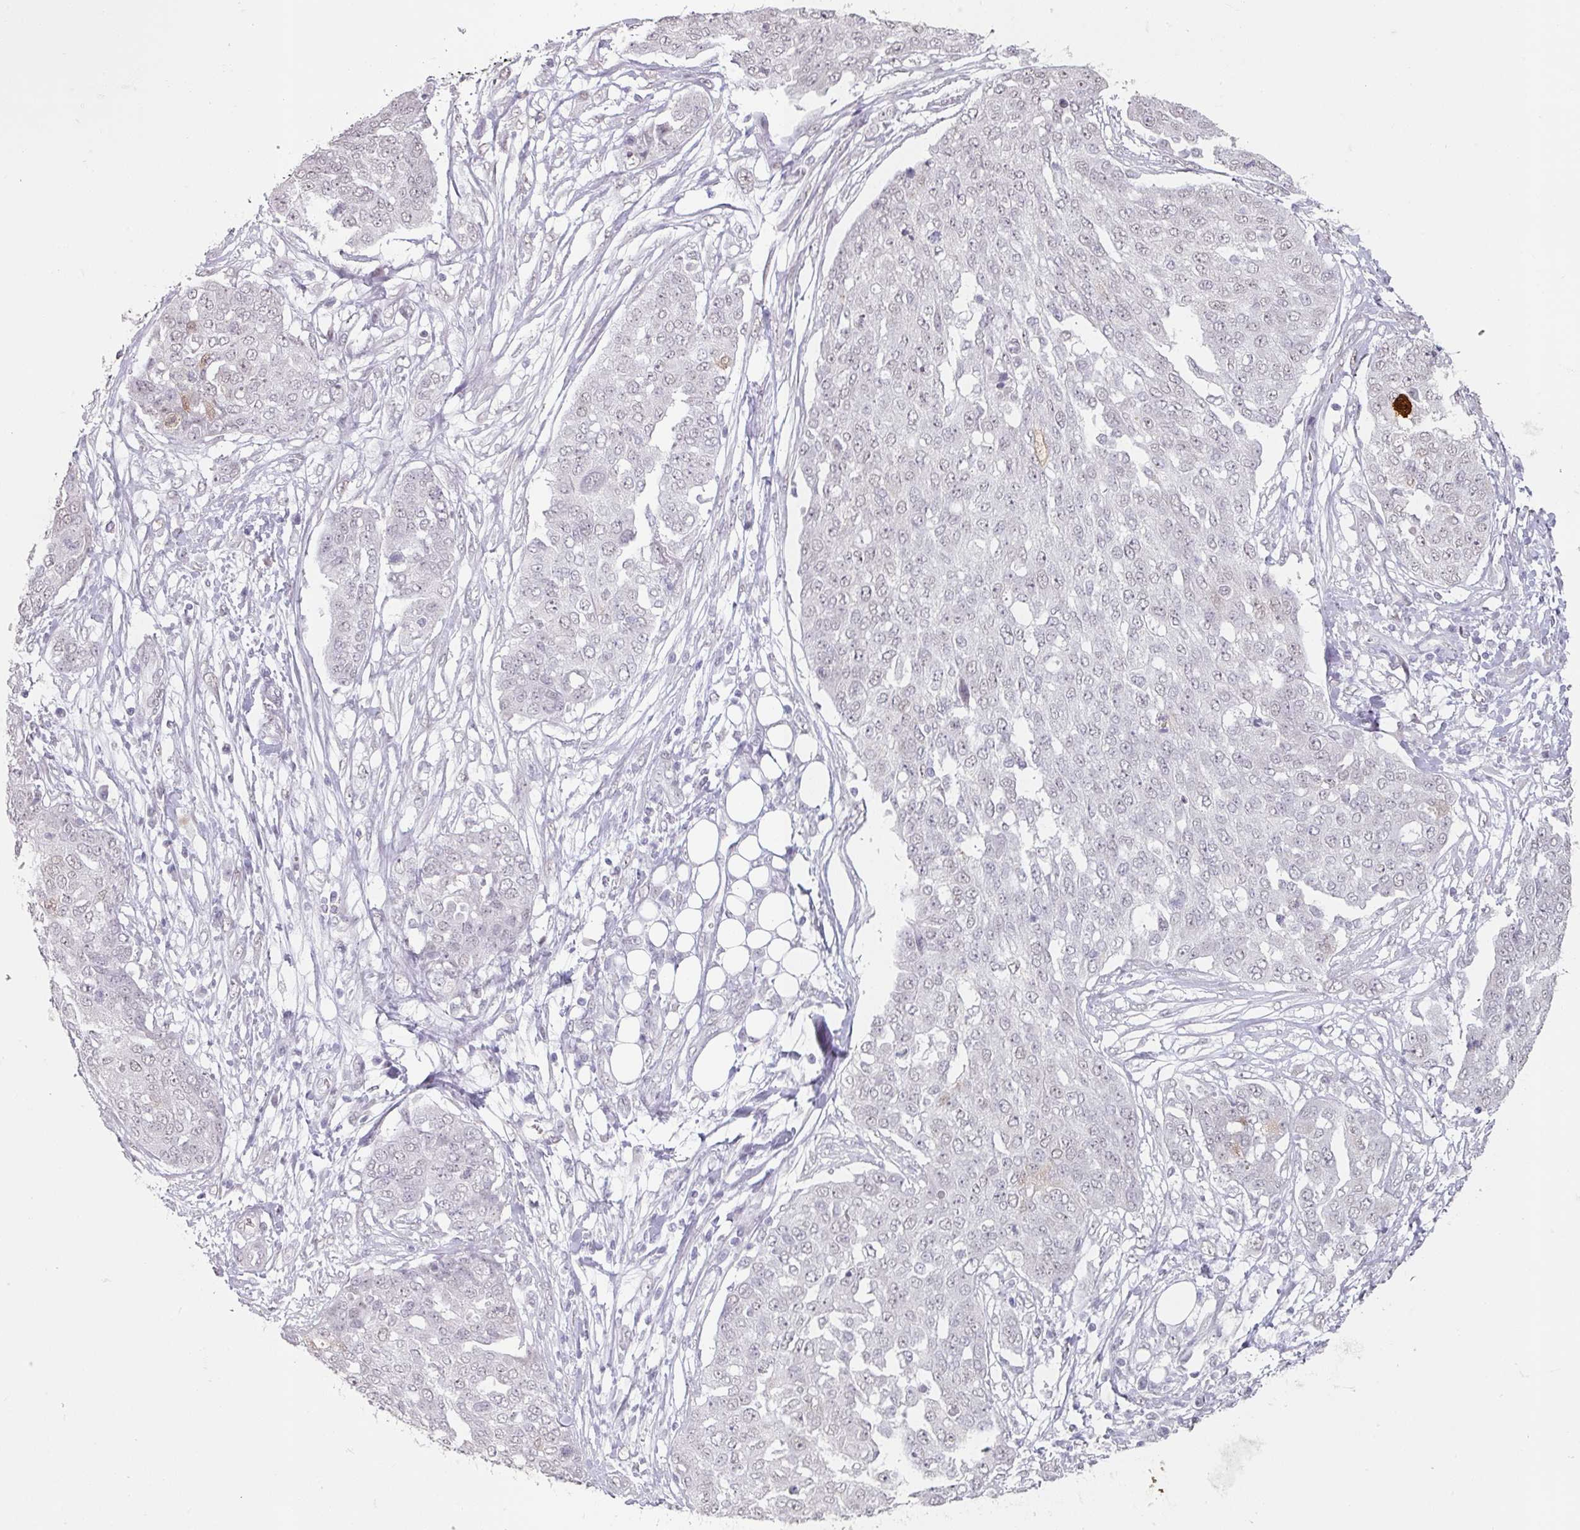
{"staining": {"intensity": "negative", "quantity": "none", "location": "none"}, "tissue": "ovarian cancer", "cell_type": "Tumor cells", "image_type": "cancer", "snomed": [{"axis": "morphology", "description": "Cystadenocarcinoma, serous, NOS"}, {"axis": "topography", "description": "Soft tissue"}, {"axis": "topography", "description": "Ovary"}], "caption": "This is an immunohistochemistry (IHC) image of human ovarian serous cystadenocarcinoma. There is no positivity in tumor cells.", "gene": "SPRR1A", "patient": {"sex": "female", "age": 57}}